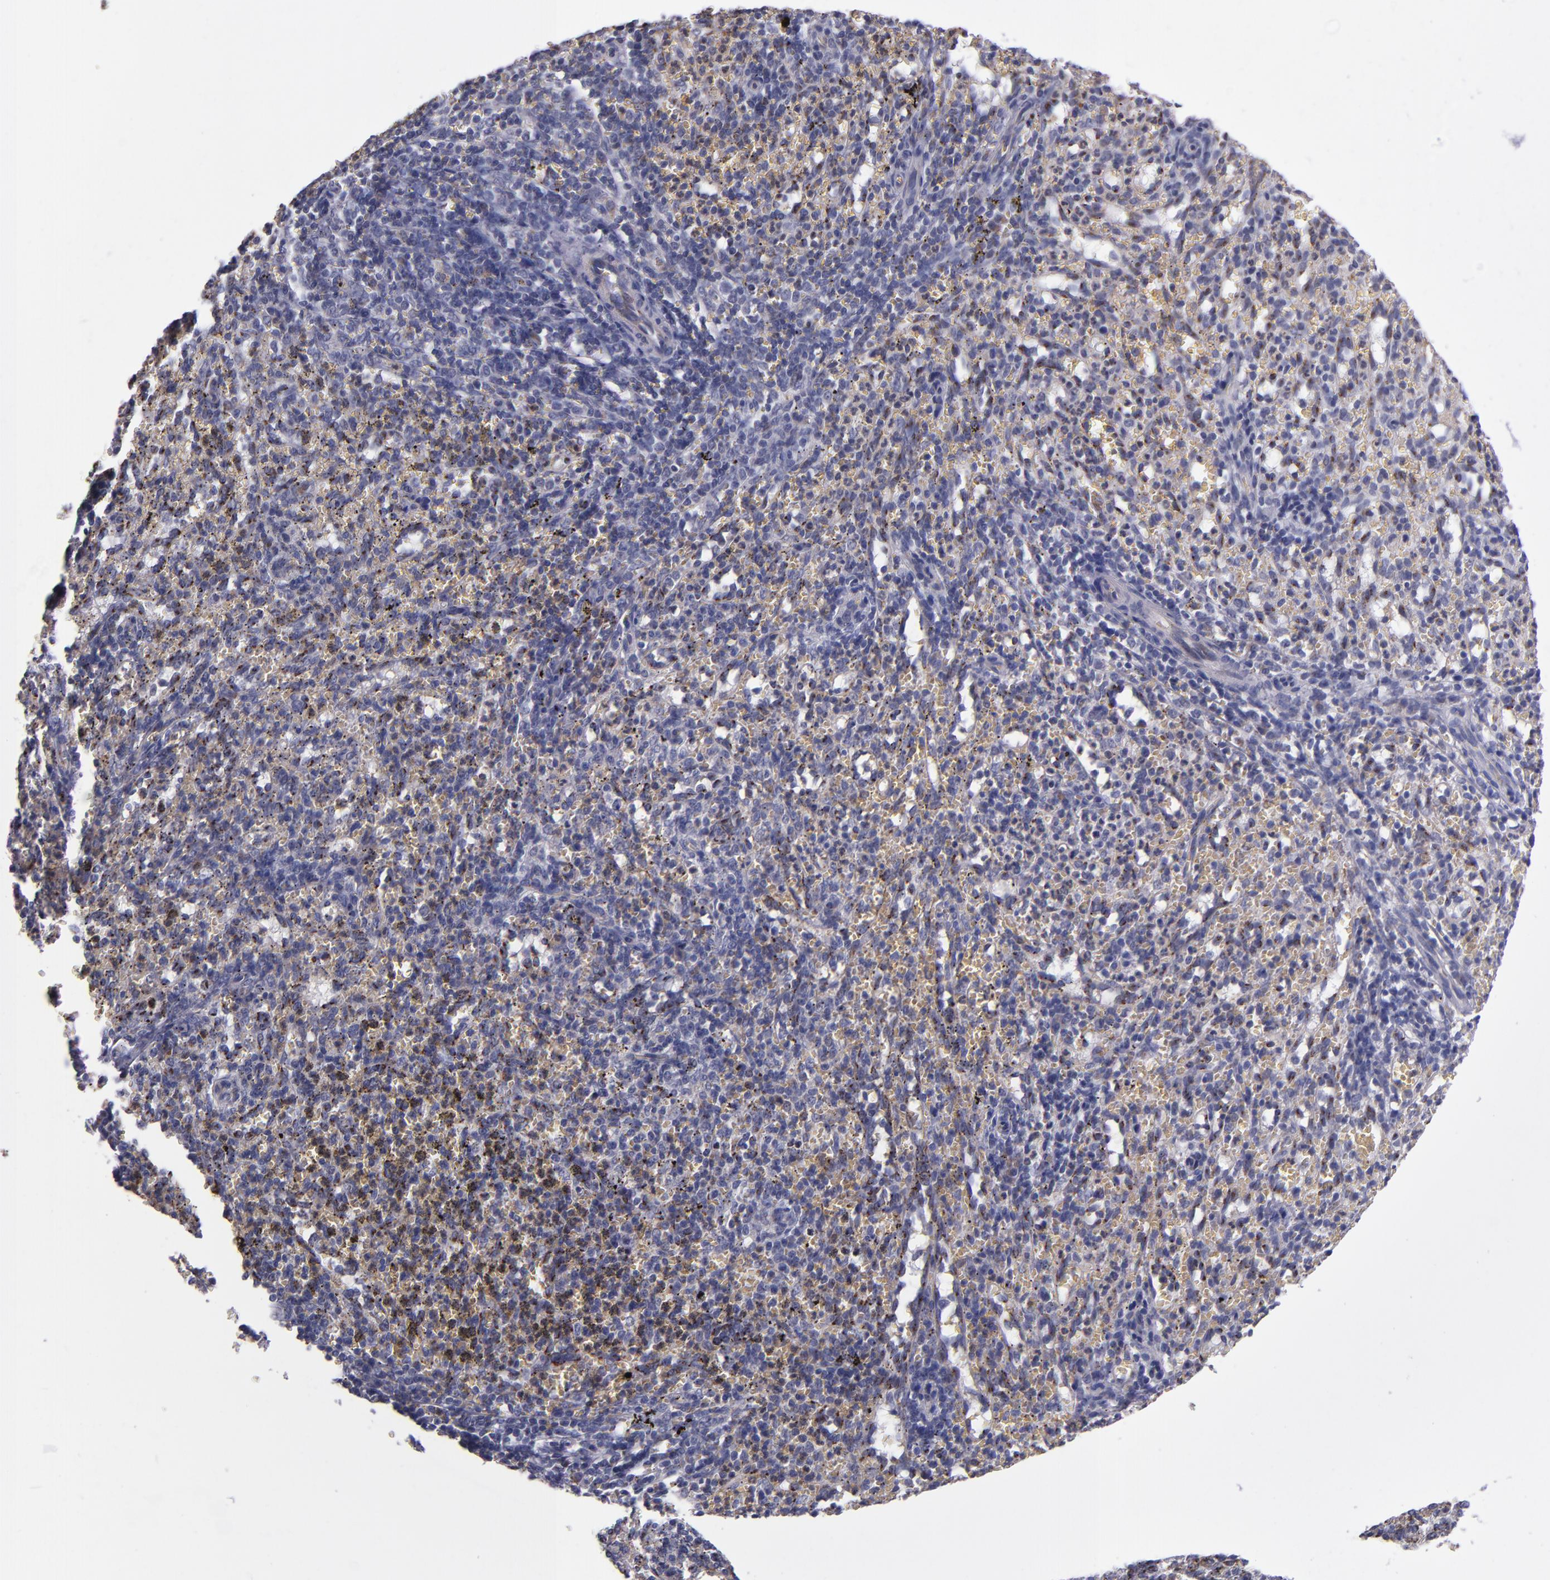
{"staining": {"intensity": "moderate", "quantity": "<25%", "location": "cytoplasmic/membranous"}, "tissue": "spleen", "cell_type": "Cells in red pulp", "image_type": "normal", "snomed": [{"axis": "morphology", "description": "Normal tissue, NOS"}, {"axis": "topography", "description": "Spleen"}], "caption": "DAB (3,3'-diaminobenzidine) immunohistochemical staining of benign human spleen exhibits moderate cytoplasmic/membranous protein expression in about <25% of cells in red pulp.", "gene": "RAB41", "patient": {"sex": "female", "age": 10}}